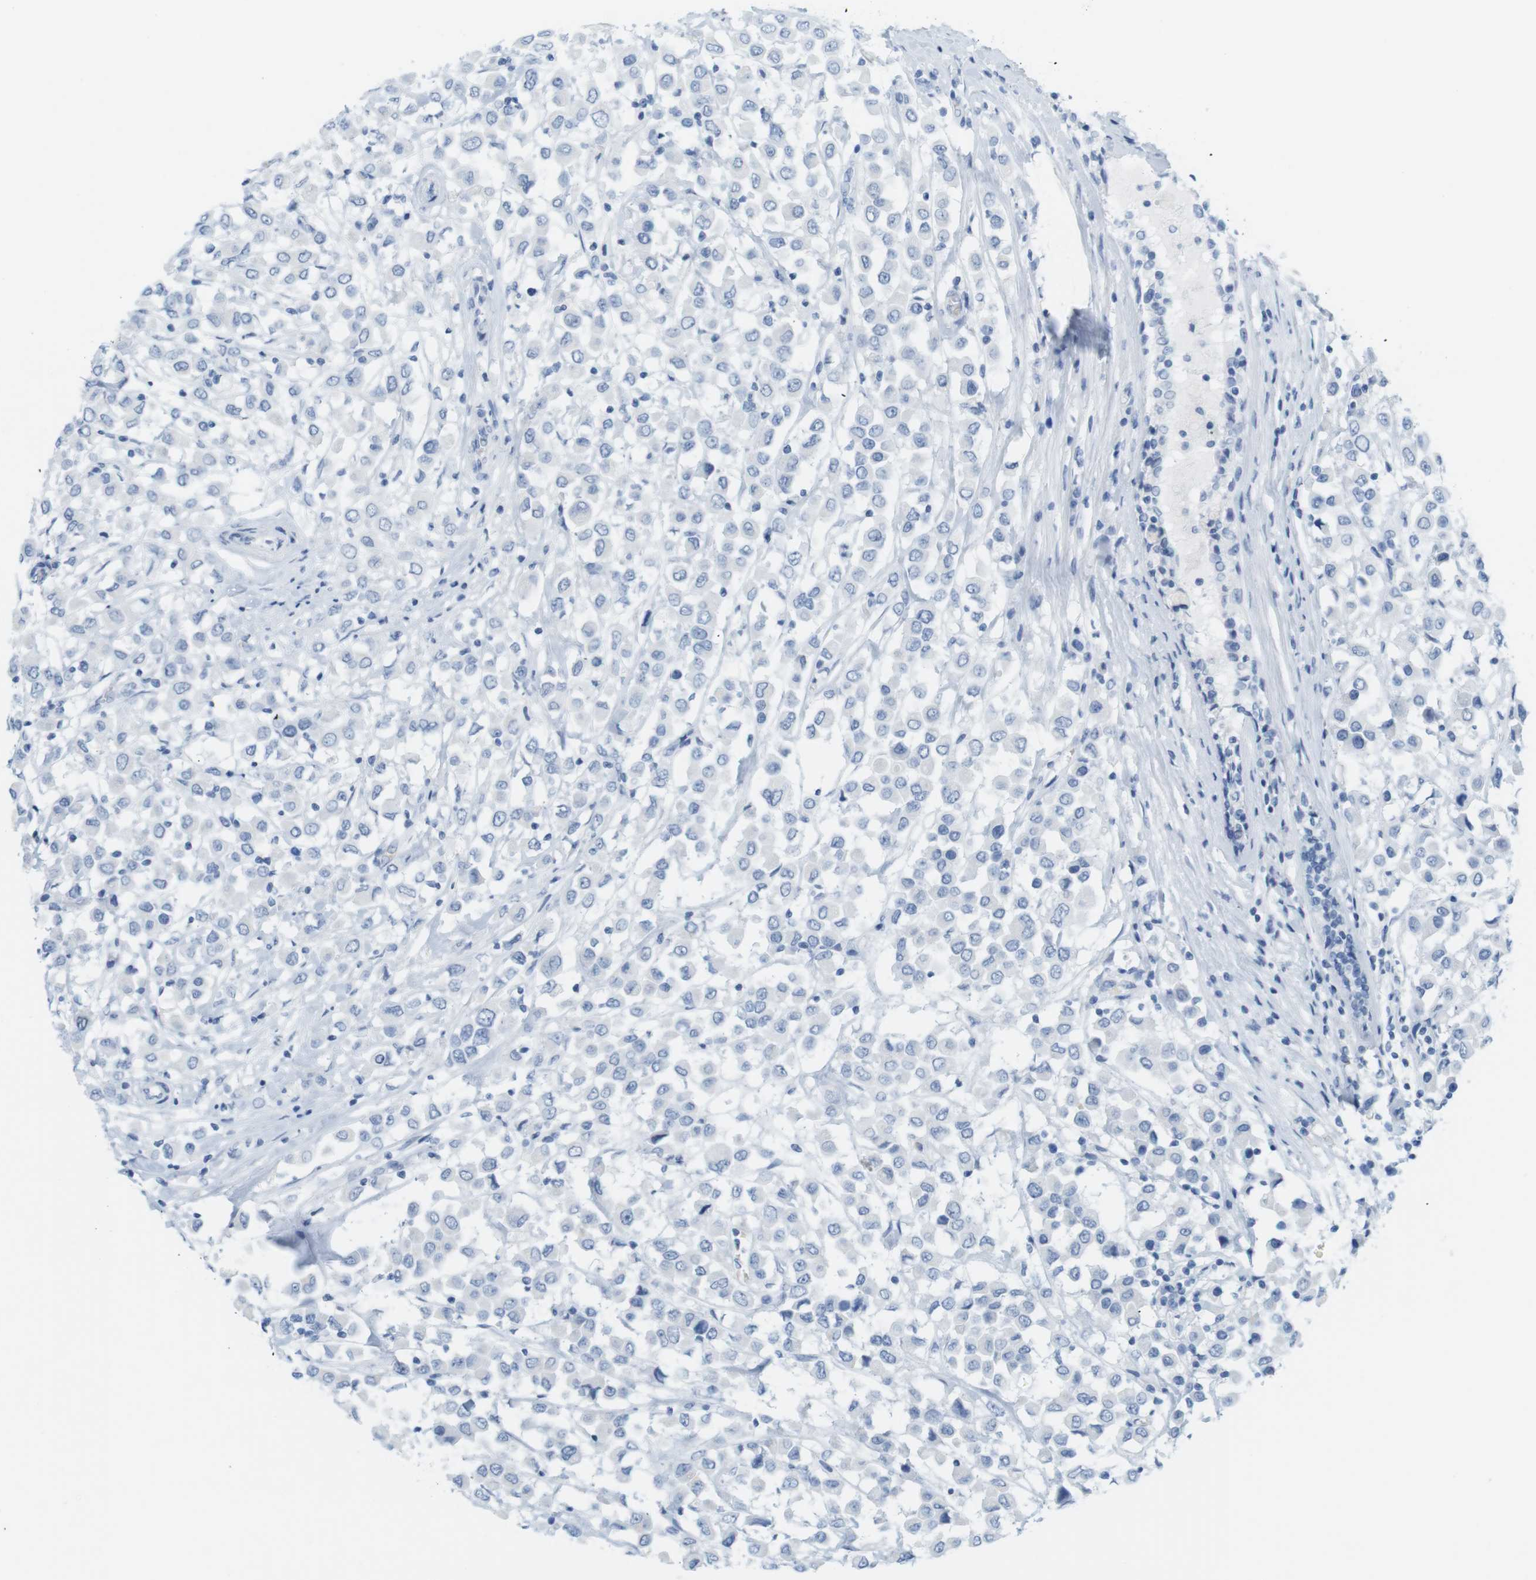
{"staining": {"intensity": "negative", "quantity": "none", "location": "none"}, "tissue": "breast cancer", "cell_type": "Tumor cells", "image_type": "cancer", "snomed": [{"axis": "morphology", "description": "Duct carcinoma"}, {"axis": "topography", "description": "Breast"}], "caption": "DAB immunohistochemical staining of human breast invasive ductal carcinoma demonstrates no significant staining in tumor cells. The staining is performed using DAB brown chromogen with nuclei counter-stained in using hematoxylin.", "gene": "TNNT2", "patient": {"sex": "female", "age": 61}}